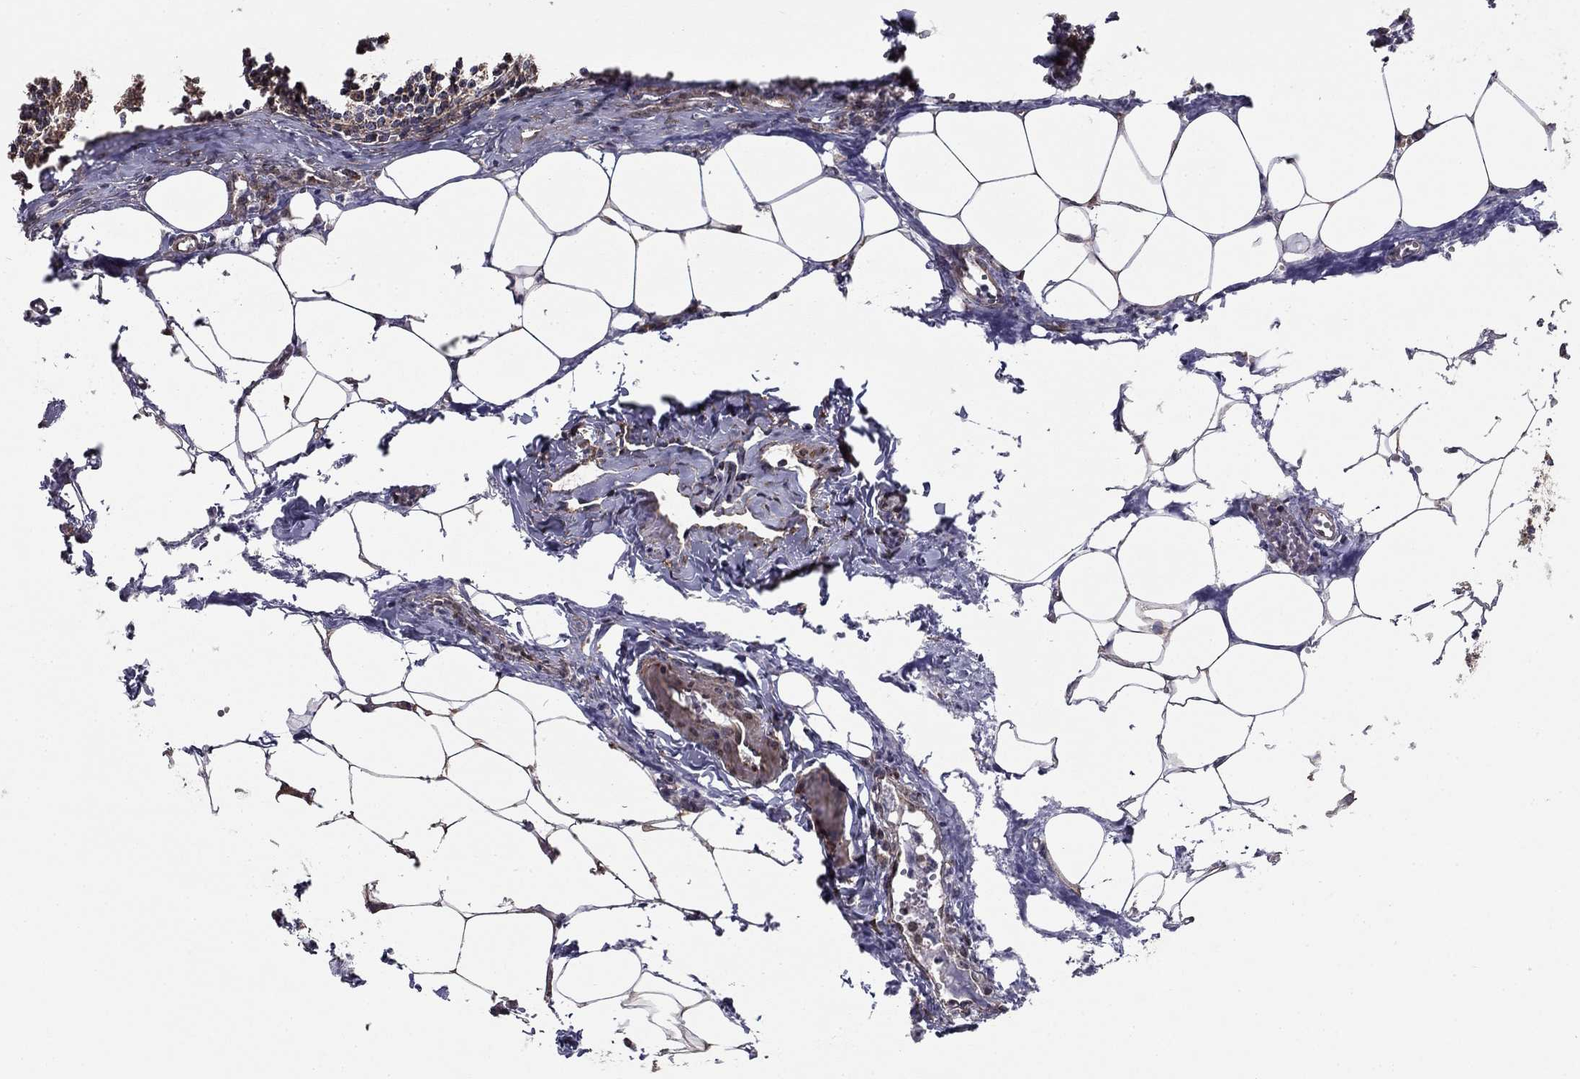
{"staining": {"intensity": "strong", "quantity": "<25%", "location": "cytoplasmic/membranous"}, "tissue": "lymph node", "cell_type": "Non-germinal center cells", "image_type": "normal", "snomed": [{"axis": "morphology", "description": "Normal tissue, NOS"}, {"axis": "topography", "description": "Lymph node"}], "caption": "The photomicrograph displays a brown stain indicating the presence of a protein in the cytoplasmic/membranous of non-germinal center cells in lymph node.", "gene": "NKIRAS1", "patient": {"sex": "female", "age": 51}}